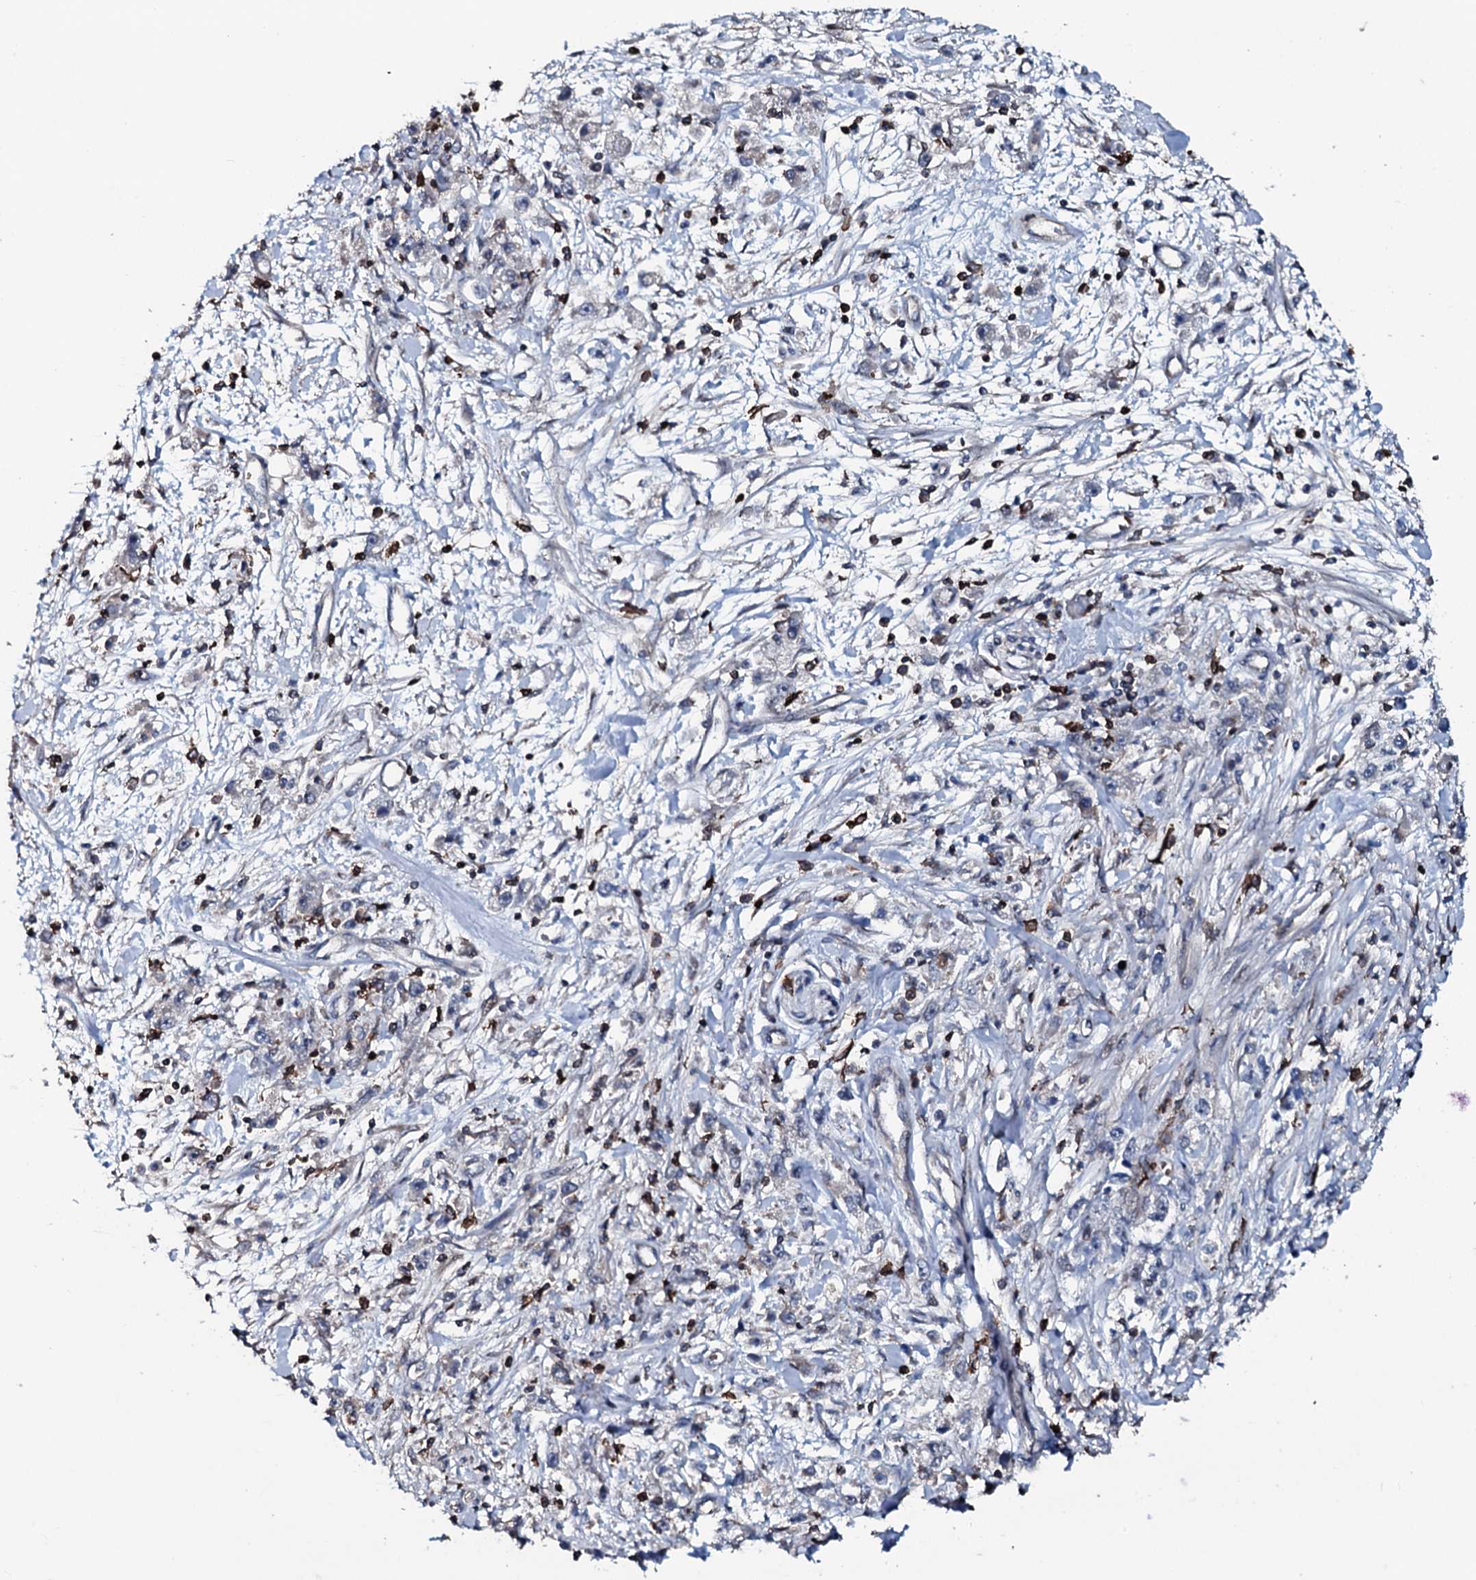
{"staining": {"intensity": "negative", "quantity": "none", "location": "none"}, "tissue": "stomach cancer", "cell_type": "Tumor cells", "image_type": "cancer", "snomed": [{"axis": "morphology", "description": "Adenocarcinoma, NOS"}, {"axis": "topography", "description": "Stomach"}], "caption": "Immunohistochemistry image of human stomach cancer (adenocarcinoma) stained for a protein (brown), which demonstrates no positivity in tumor cells.", "gene": "OGFOD2", "patient": {"sex": "female", "age": 59}}